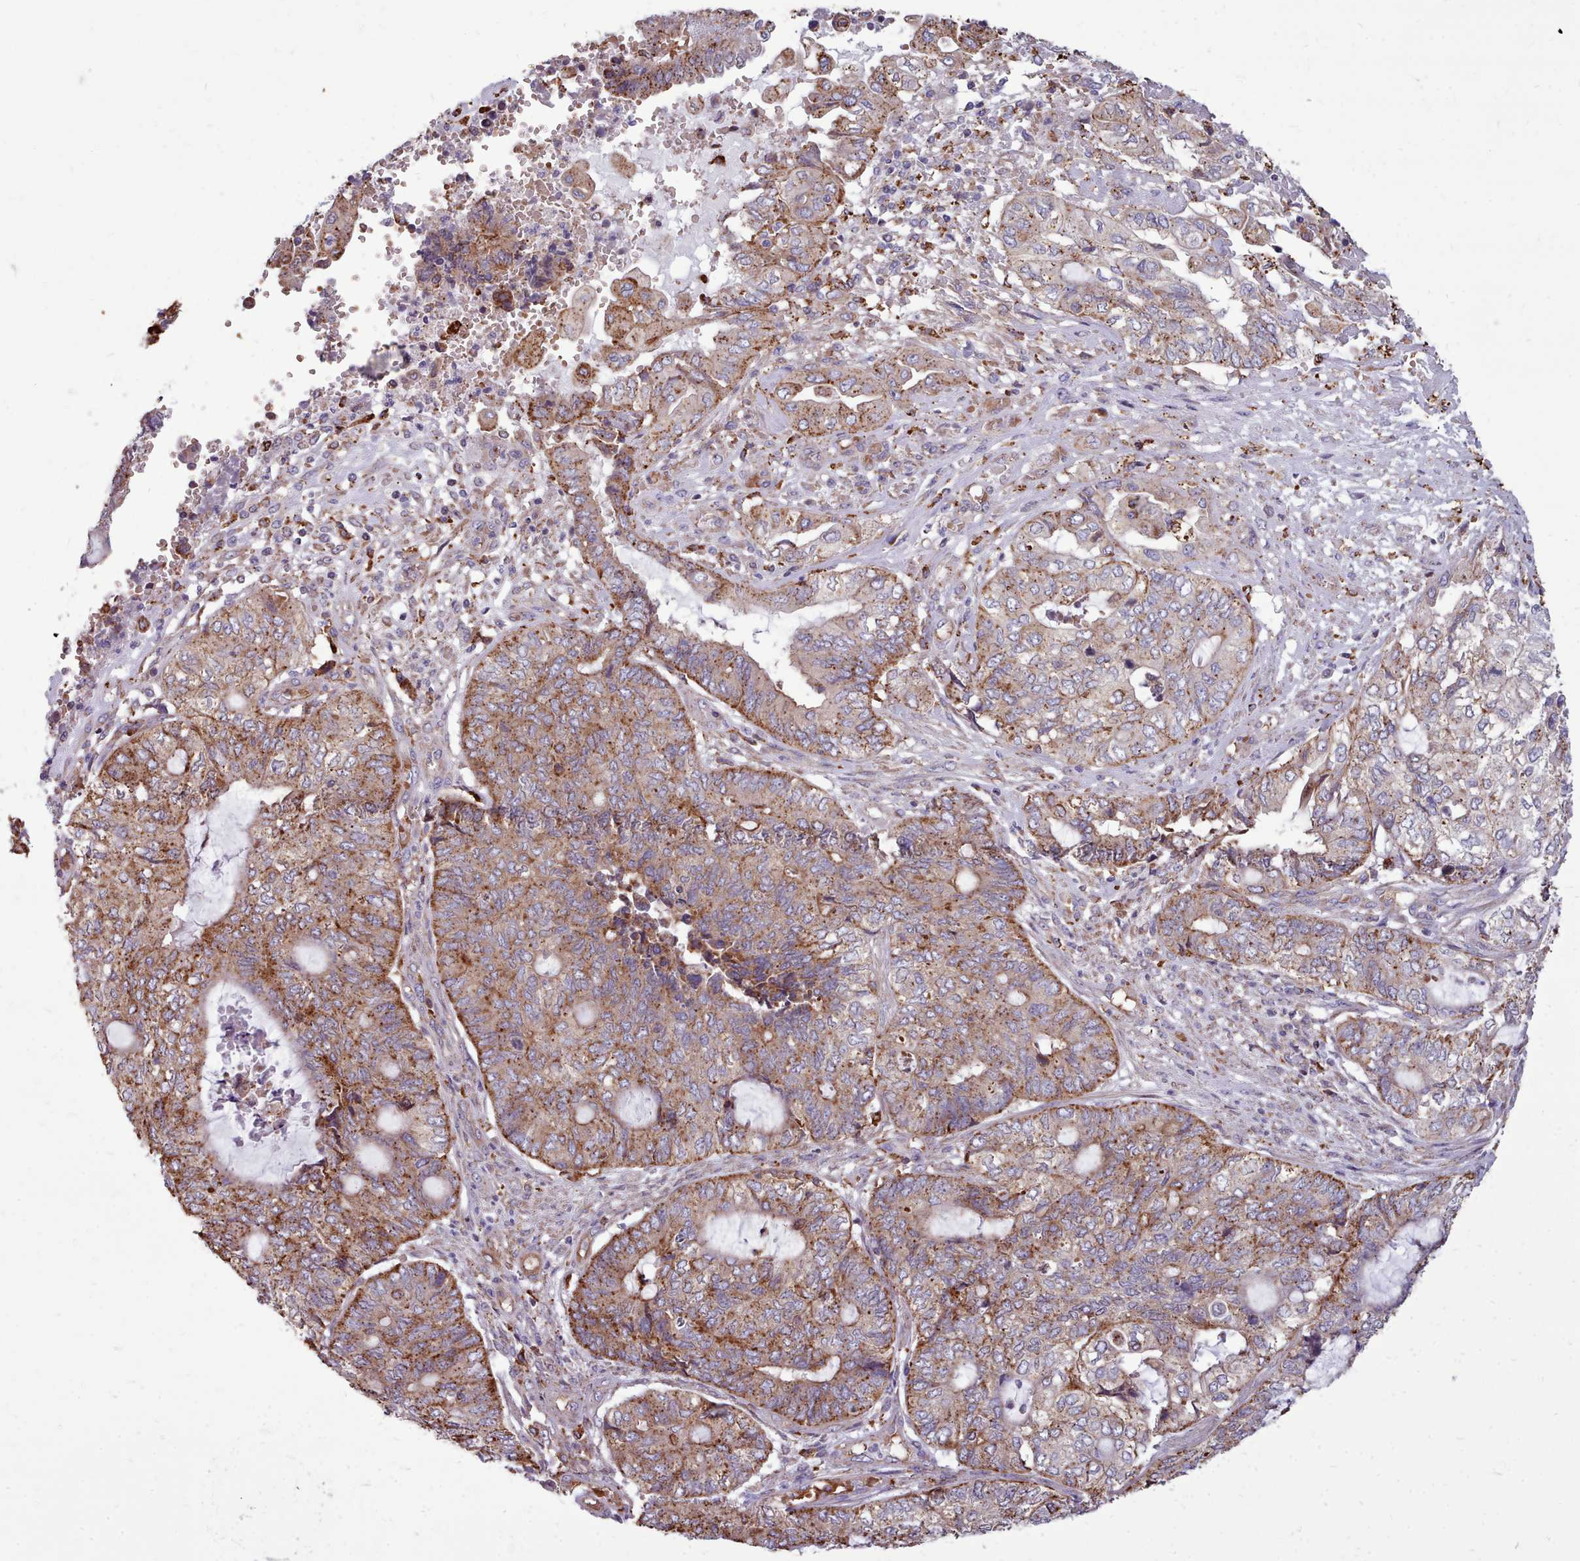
{"staining": {"intensity": "moderate", "quantity": ">75%", "location": "cytoplasmic/membranous"}, "tissue": "endometrial cancer", "cell_type": "Tumor cells", "image_type": "cancer", "snomed": [{"axis": "morphology", "description": "Adenocarcinoma, NOS"}, {"axis": "topography", "description": "Uterus"}, {"axis": "topography", "description": "Endometrium"}], "caption": "A high-resolution histopathology image shows immunohistochemistry staining of endometrial cancer (adenocarcinoma), which reveals moderate cytoplasmic/membranous positivity in about >75% of tumor cells.", "gene": "PACSIN3", "patient": {"sex": "female", "age": 70}}